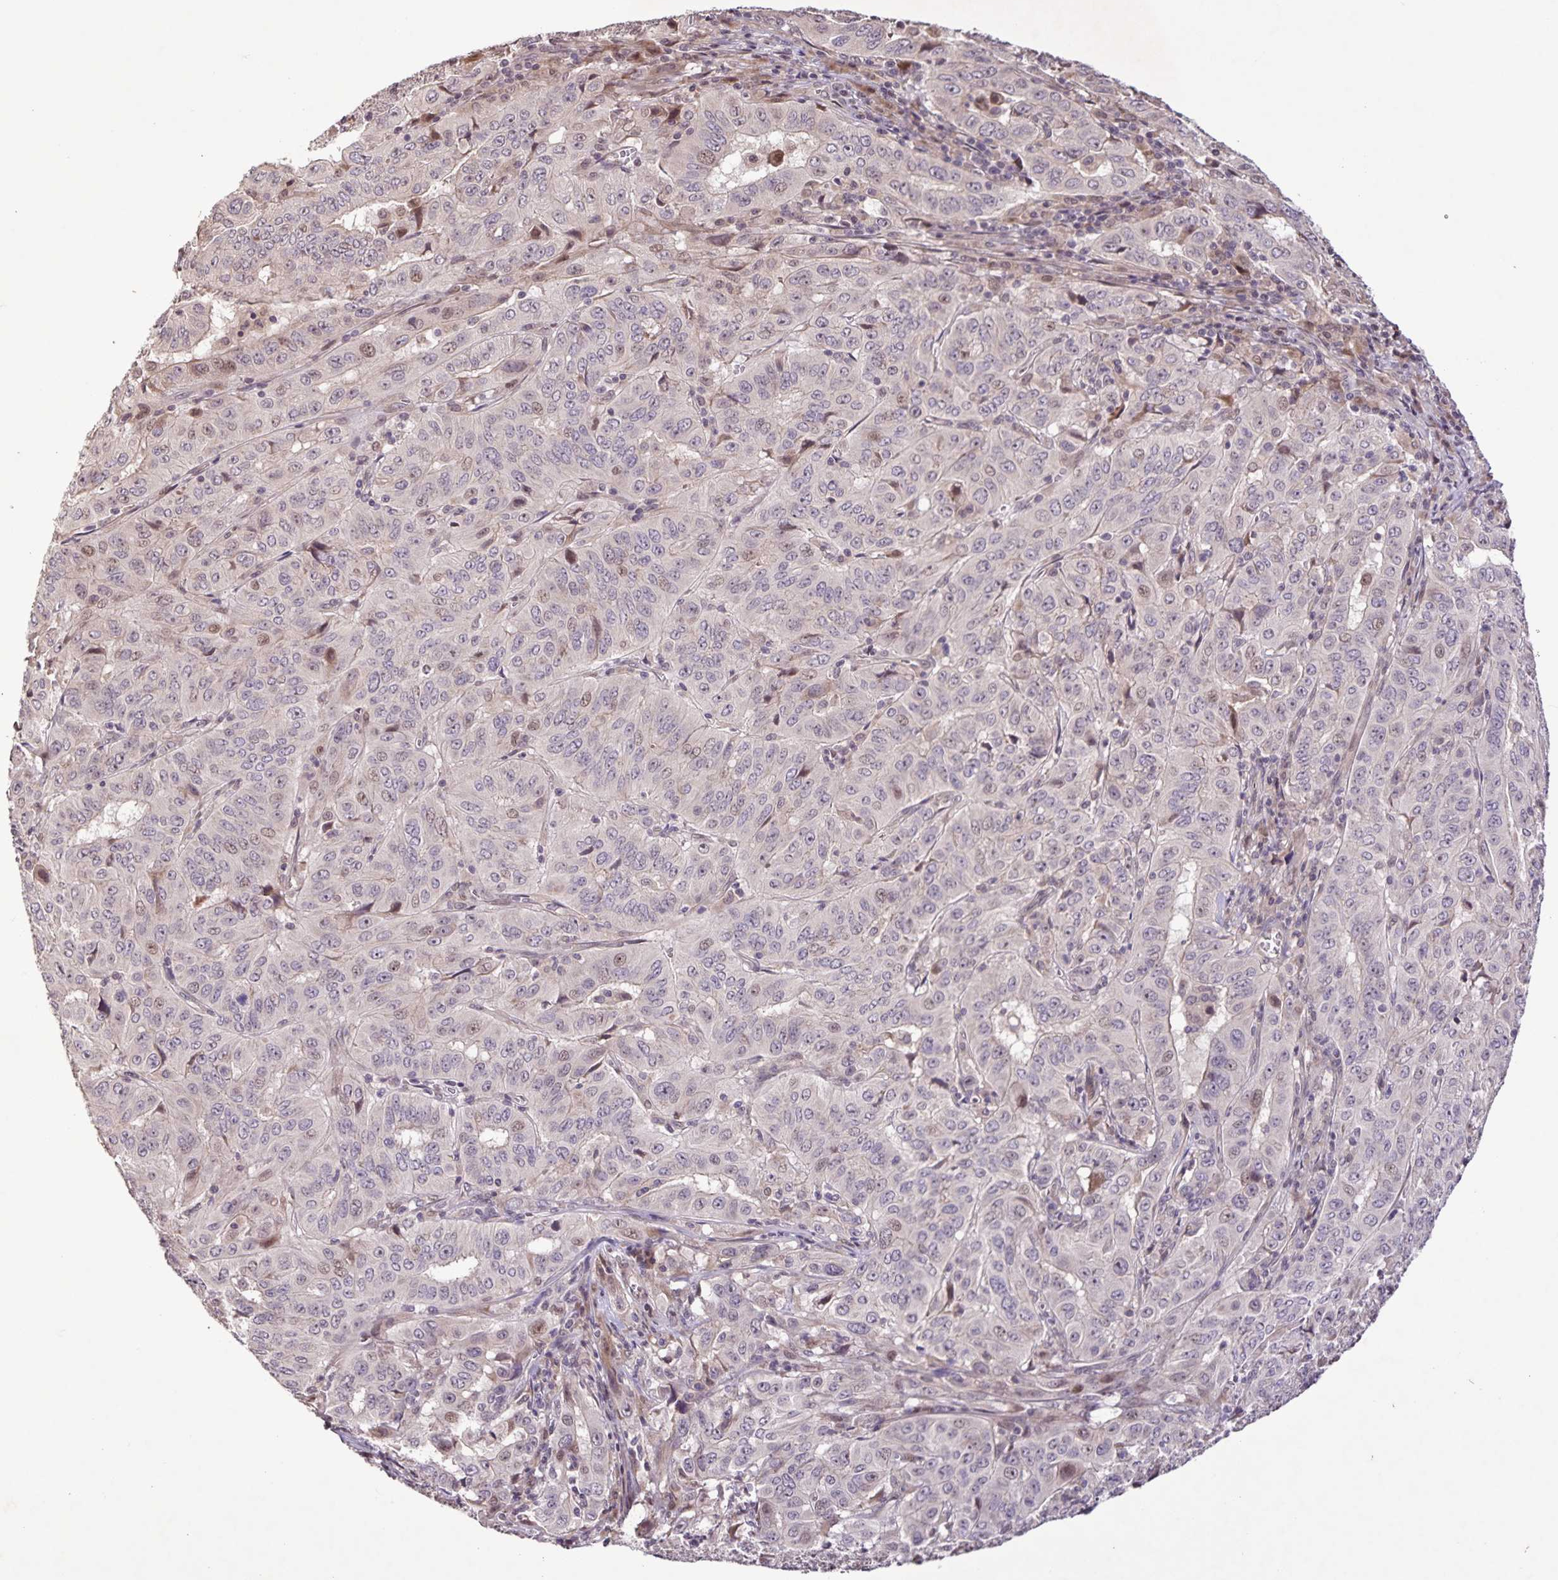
{"staining": {"intensity": "moderate", "quantity": "<25%", "location": "nuclear"}, "tissue": "pancreatic cancer", "cell_type": "Tumor cells", "image_type": "cancer", "snomed": [{"axis": "morphology", "description": "Adenocarcinoma, NOS"}, {"axis": "topography", "description": "Pancreas"}], "caption": "The immunohistochemical stain shows moderate nuclear staining in tumor cells of pancreatic adenocarcinoma tissue.", "gene": "GDF2", "patient": {"sex": "male", "age": 63}}